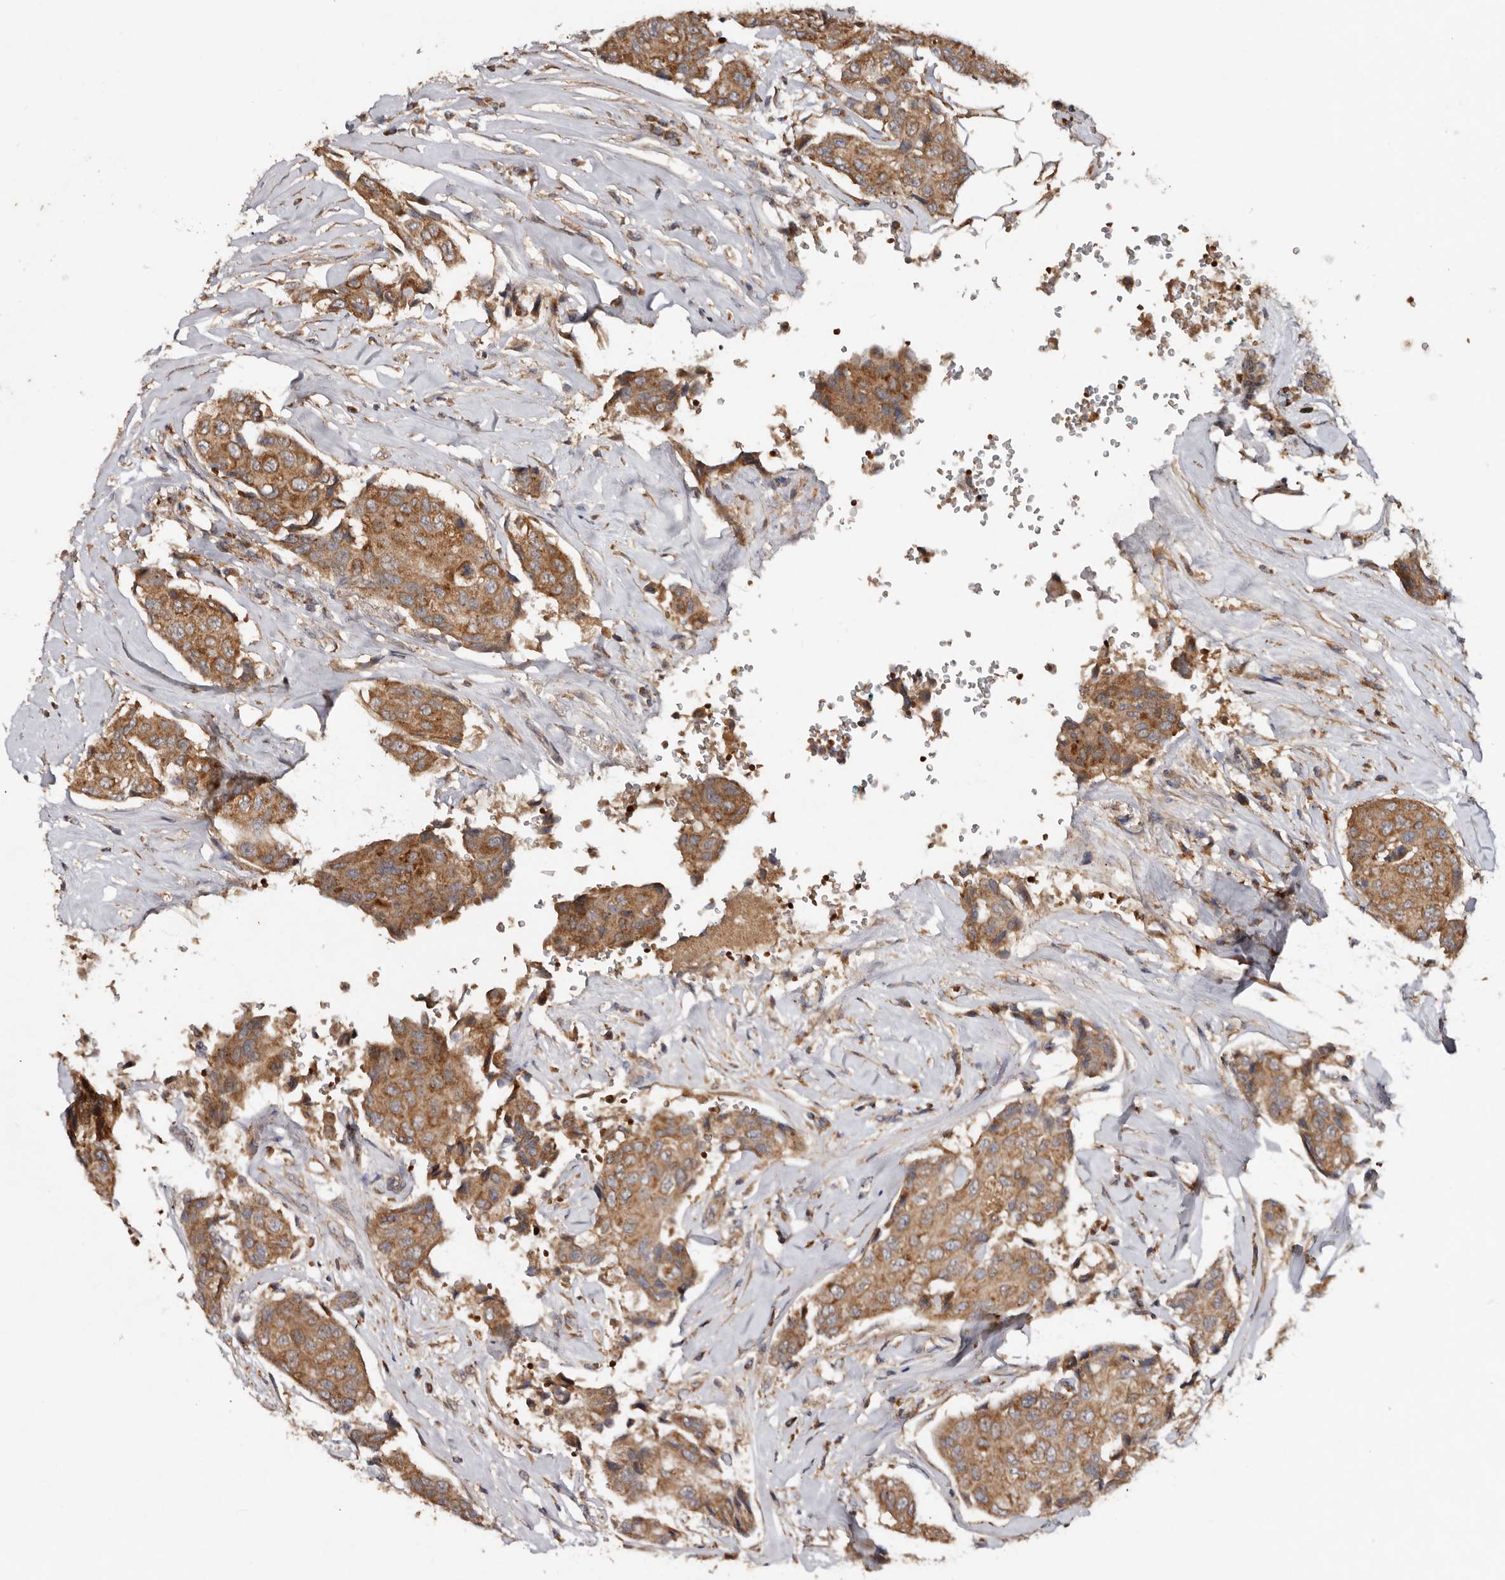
{"staining": {"intensity": "moderate", "quantity": ">75%", "location": "cytoplasmic/membranous"}, "tissue": "breast cancer", "cell_type": "Tumor cells", "image_type": "cancer", "snomed": [{"axis": "morphology", "description": "Duct carcinoma"}, {"axis": "topography", "description": "Breast"}], "caption": "IHC (DAB) staining of human breast cancer (infiltrating ductal carcinoma) exhibits moderate cytoplasmic/membranous protein expression in approximately >75% of tumor cells.", "gene": "GOT1L1", "patient": {"sex": "female", "age": 80}}